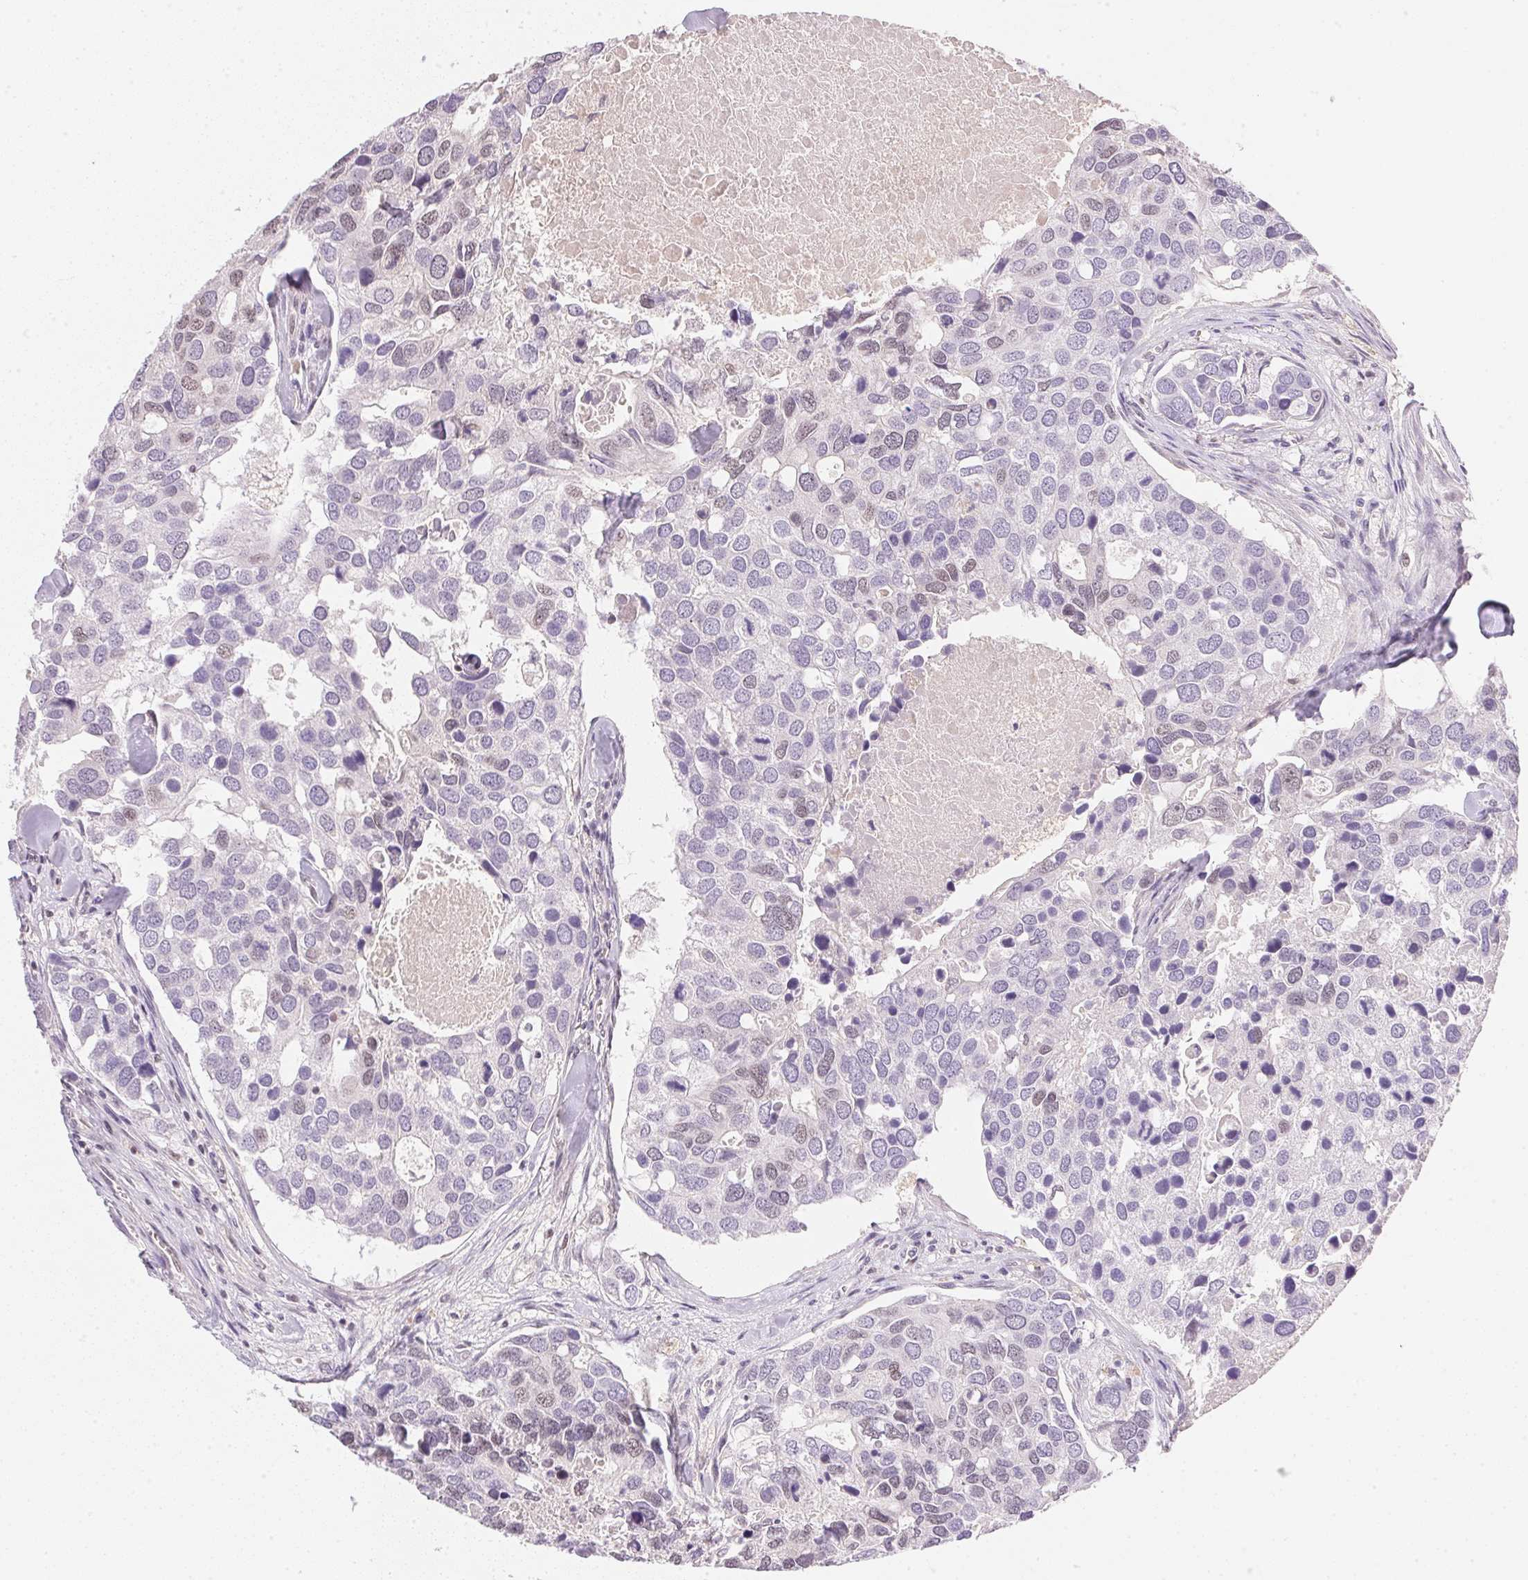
{"staining": {"intensity": "negative", "quantity": "none", "location": "none"}, "tissue": "breast cancer", "cell_type": "Tumor cells", "image_type": "cancer", "snomed": [{"axis": "morphology", "description": "Duct carcinoma"}, {"axis": "topography", "description": "Breast"}], "caption": "Tumor cells show no significant protein positivity in breast cancer.", "gene": "FNDC4", "patient": {"sex": "female", "age": 83}}